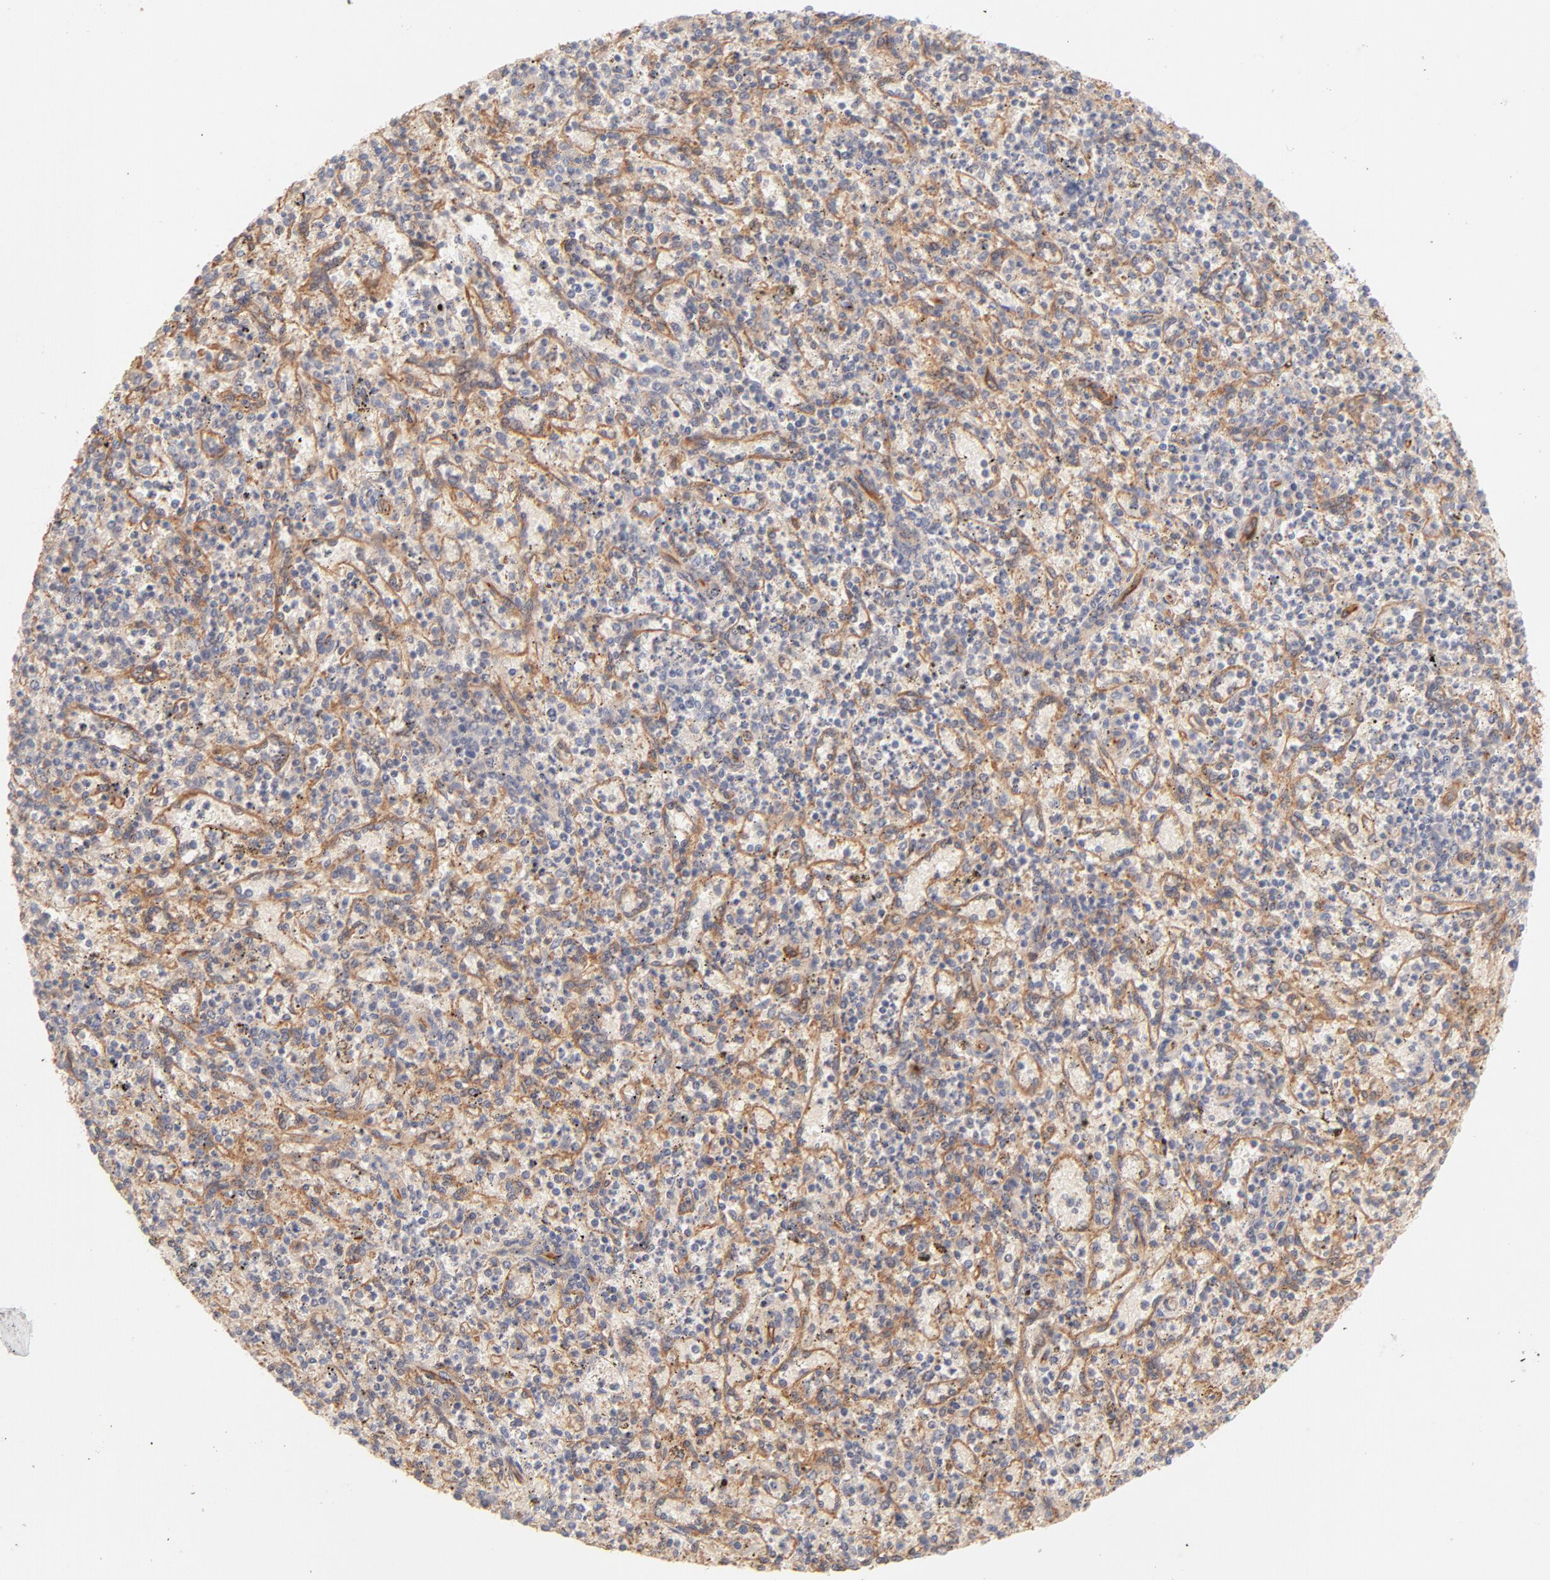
{"staining": {"intensity": "negative", "quantity": "none", "location": "none"}, "tissue": "spleen", "cell_type": "Cells in red pulp", "image_type": "normal", "snomed": [{"axis": "morphology", "description": "Normal tissue, NOS"}, {"axis": "topography", "description": "Spleen"}], "caption": "DAB immunohistochemical staining of benign human spleen displays no significant positivity in cells in red pulp.", "gene": "LDLRAP1", "patient": {"sex": "male", "age": 72}}